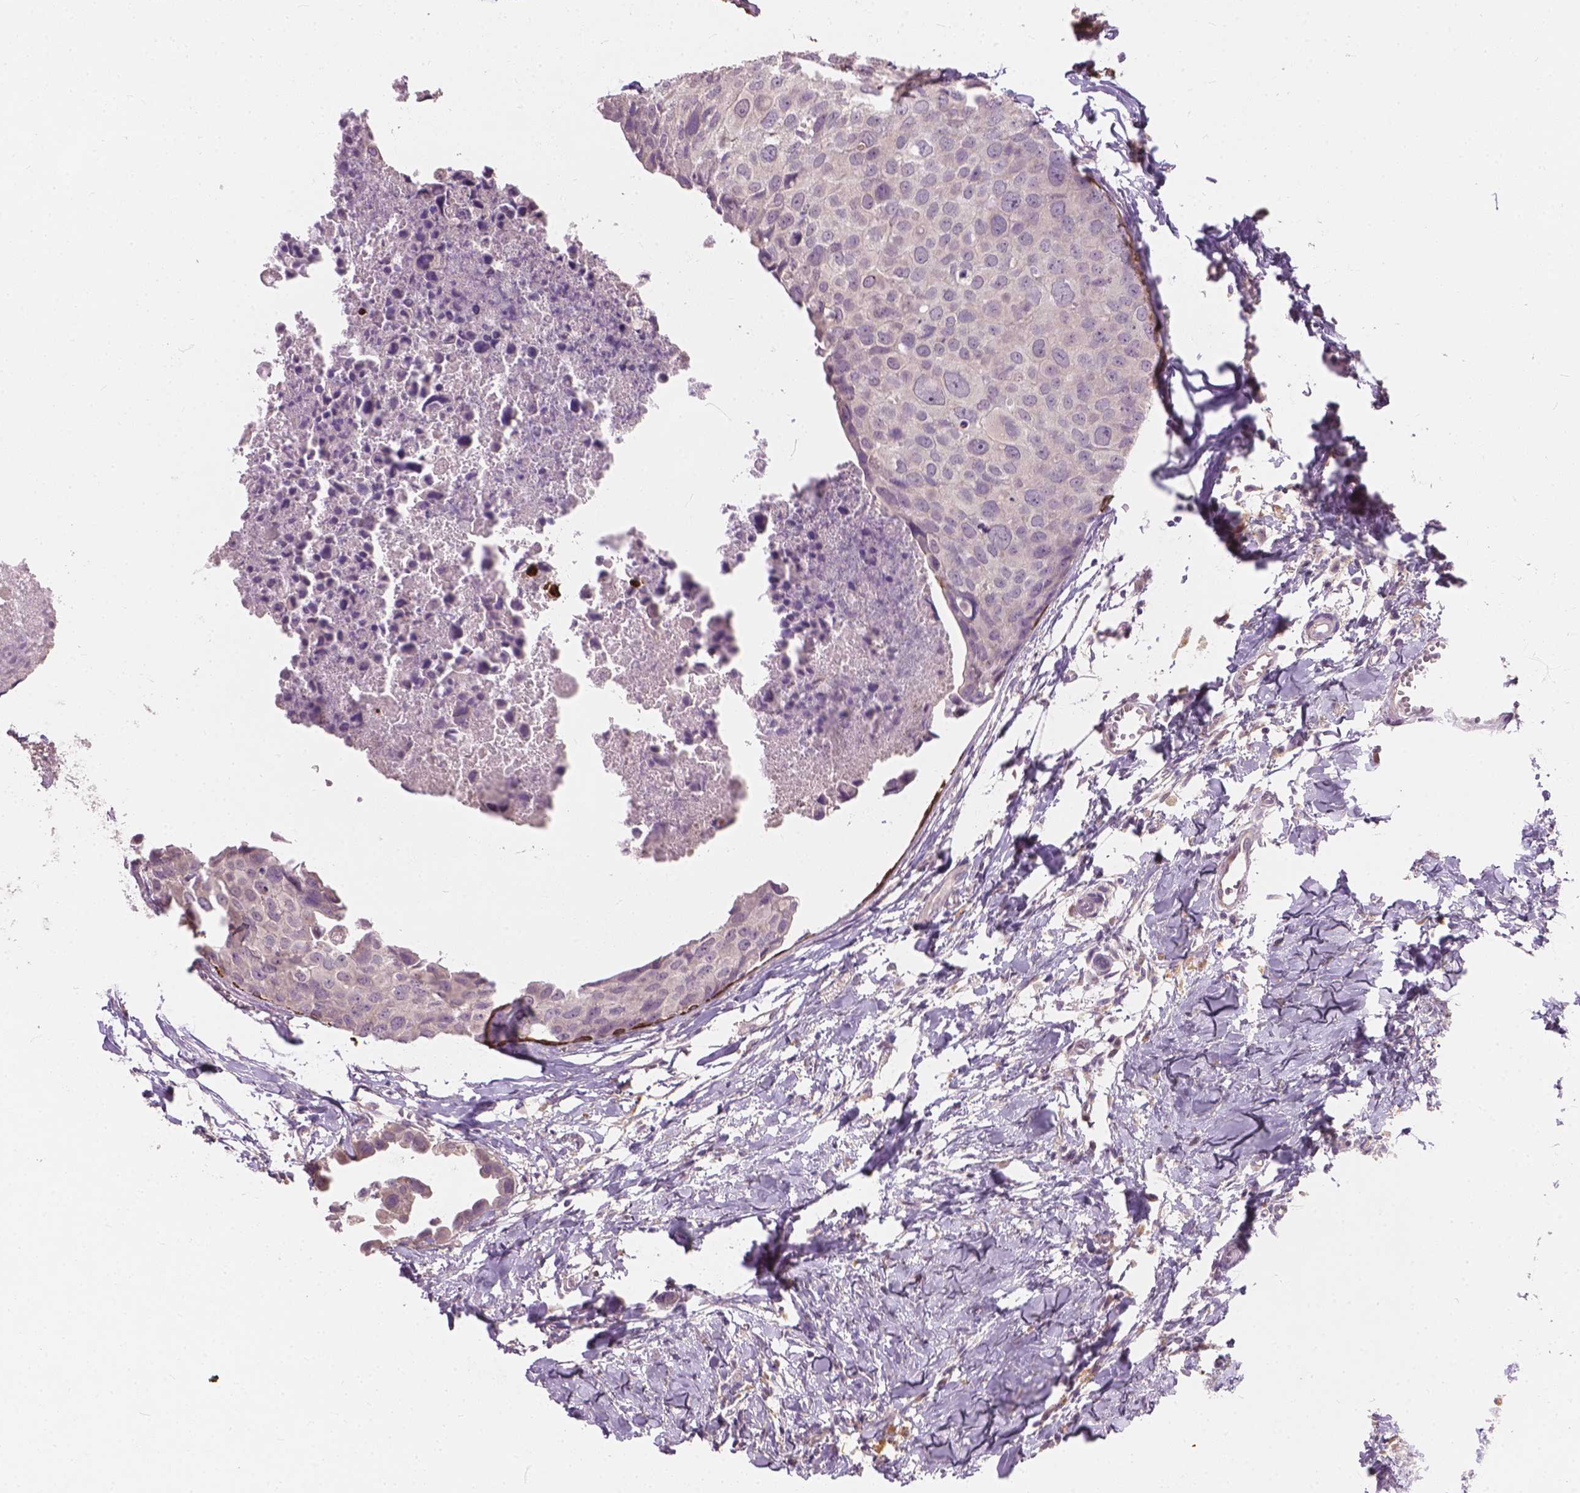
{"staining": {"intensity": "moderate", "quantity": "<25%", "location": "cytoplasmic/membranous"}, "tissue": "breast cancer", "cell_type": "Tumor cells", "image_type": "cancer", "snomed": [{"axis": "morphology", "description": "Duct carcinoma"}, {"axis": "topography", "description": "Breast"}], "caption": "A low amount of moderate cytoplasmic/membranous staining is present in about <25% of tumor cells in breast cancer tissue.", "gene": "KRT17", "patient": {"sex": "female", "age": 38}}